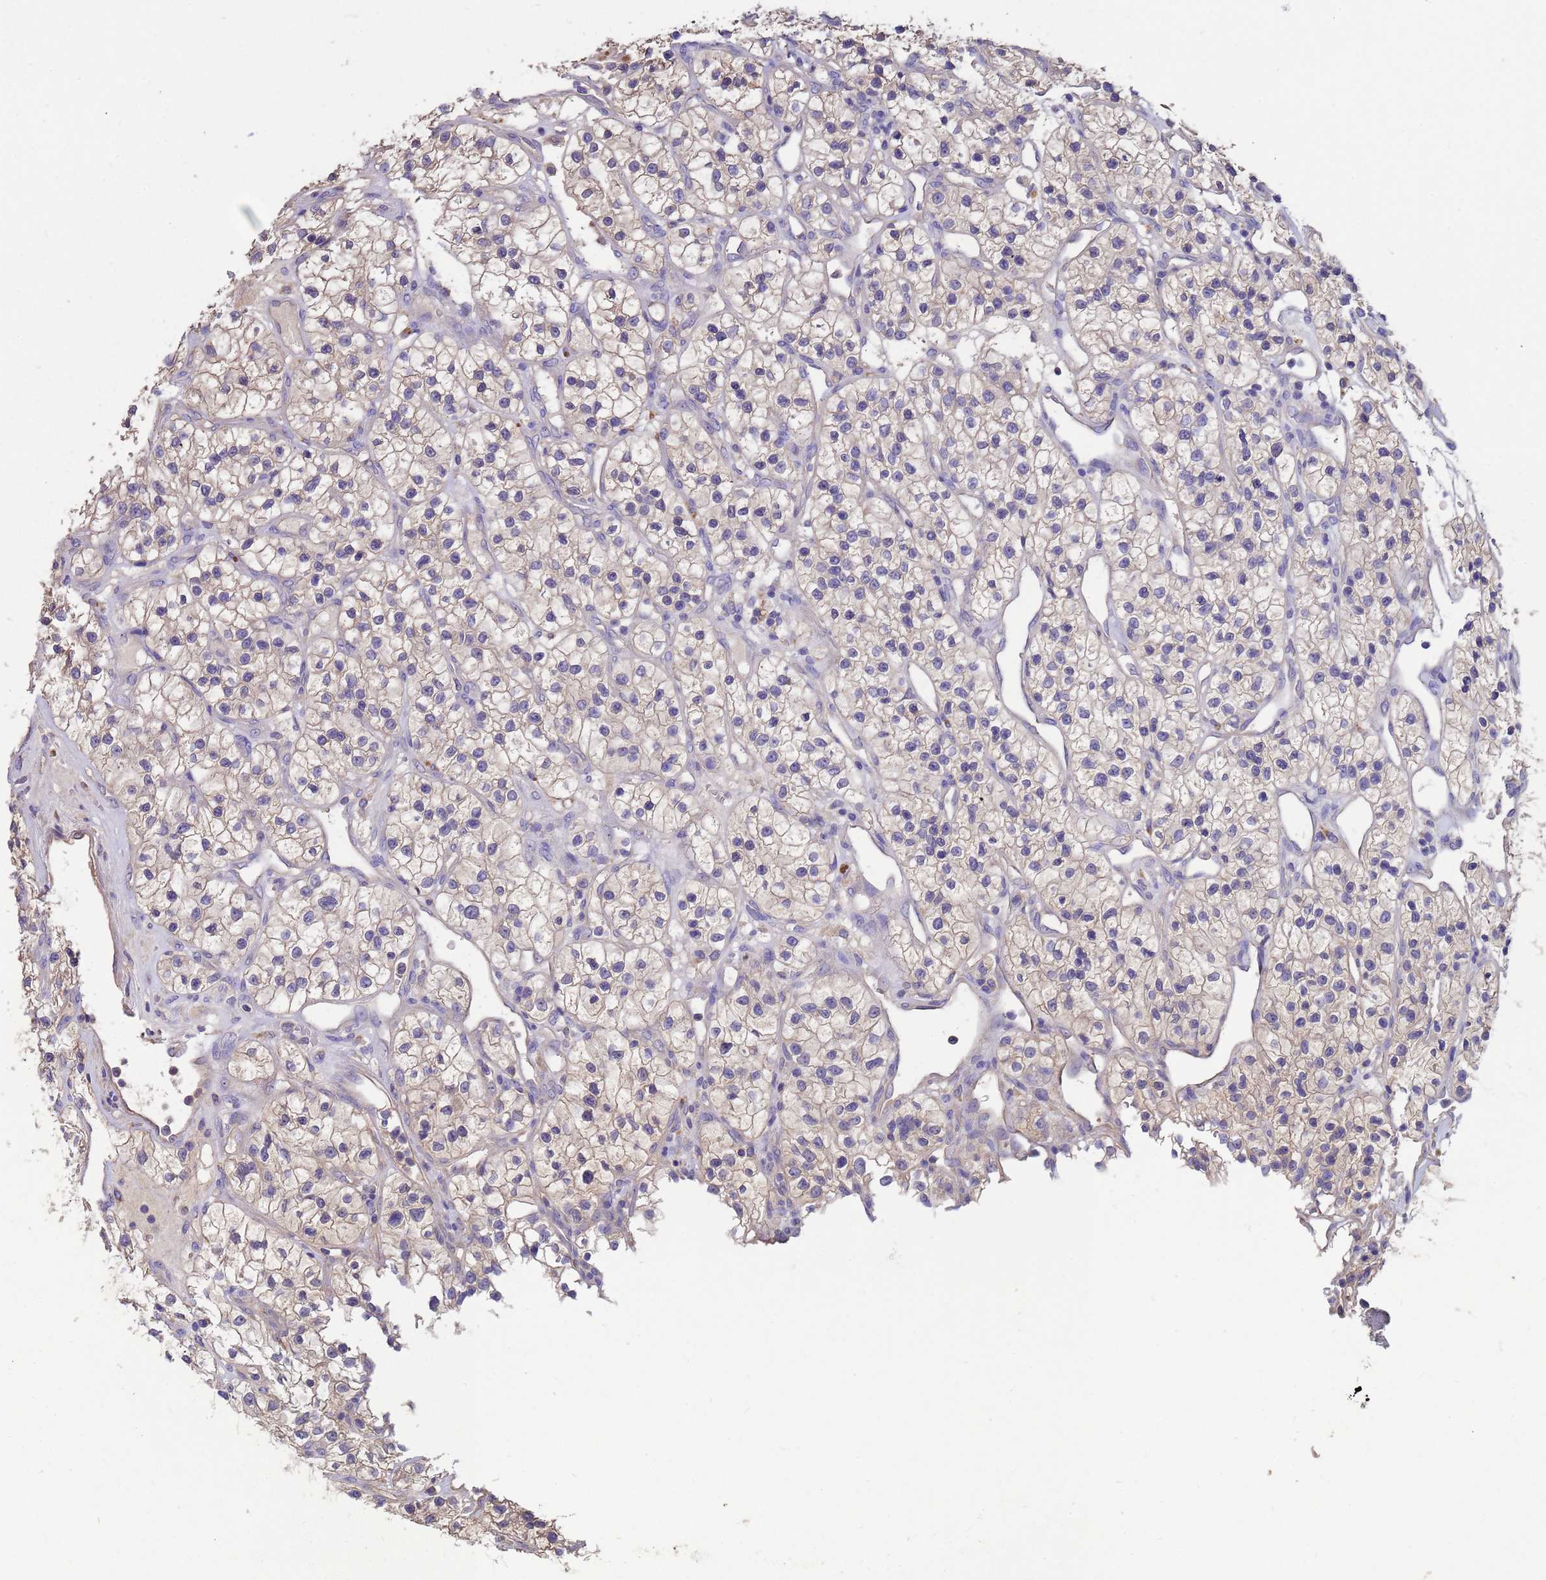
{"staining": {"intensity": "negative", "quantity": "none", "location": "none"}, "tissue": "renal cancer", "cell_type": "Tumor cells", "image_type": "cancer", "snomed": [{"axis": "morphology", "description": "Adenocarcinoma, NOS"}, {"axis": "topography", "description": "Kidney"}], "caption": "An immunohistochemistry histopathology image of renal cancer (adenocarcinoma) is shown. There is no staining in tumor cells of renal cancer (adenocarcinoma).", "gene": "SRL", "patient": {"sex": "female", "age": 57}}